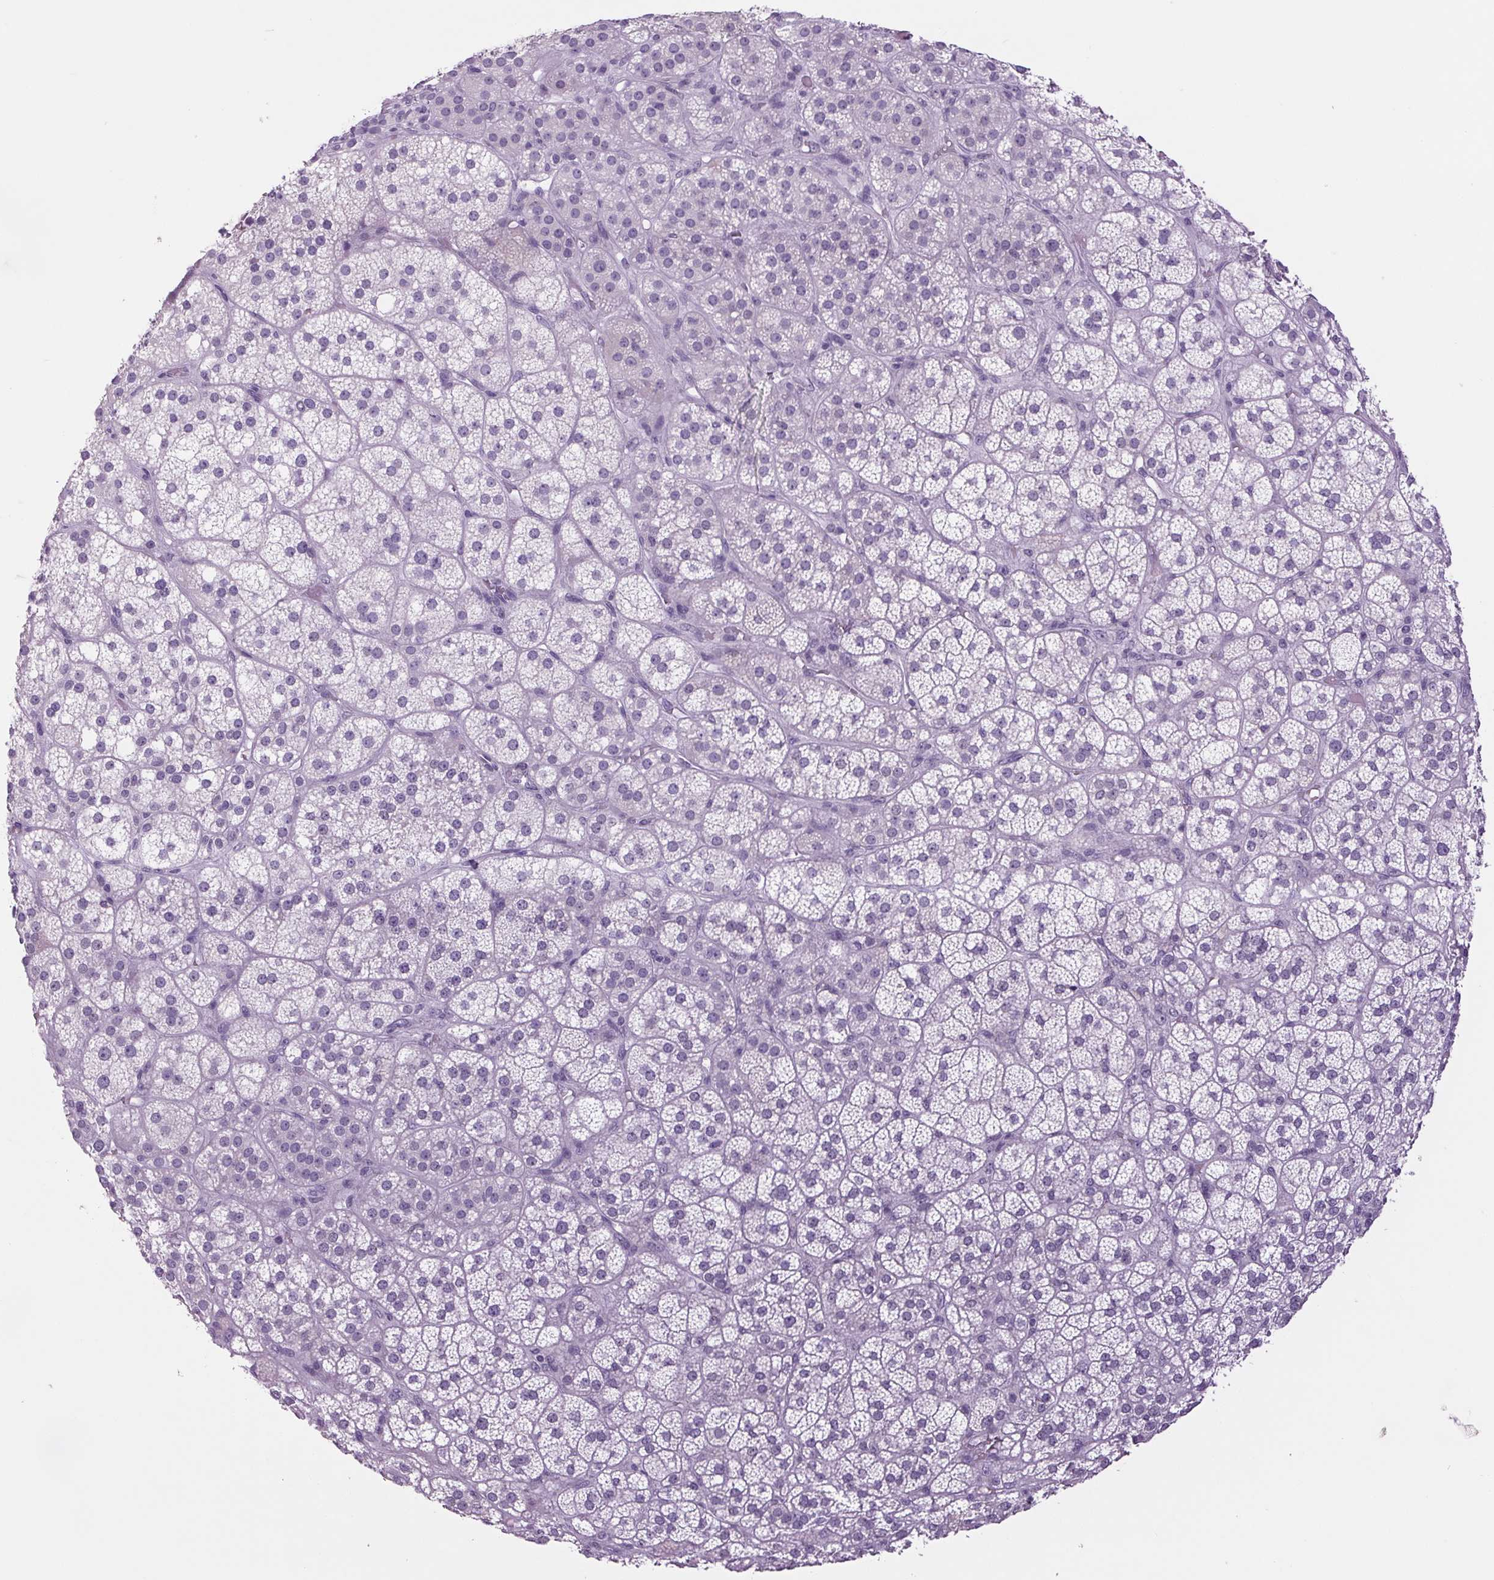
{"staining": {"intensity": "negative", "quantity": "none", "location": "none"}, "tissue": "adrenal gland", "cell_type": "Glandular cells", "image_type": "normal", "snomed": [{"axis": "morphology", "description": "Normal tissue, NOS"}, {"axis": "topography", "description": "Adrenal gland"}], "caption": "IHC image of benign human adrenal gland stained for a protein (brown), which exhibits no expression in glandular cells. Nuclei are stained in blue.", "gene": "PPP1R1A", "patient": {"sex": "female", "age": 60}}